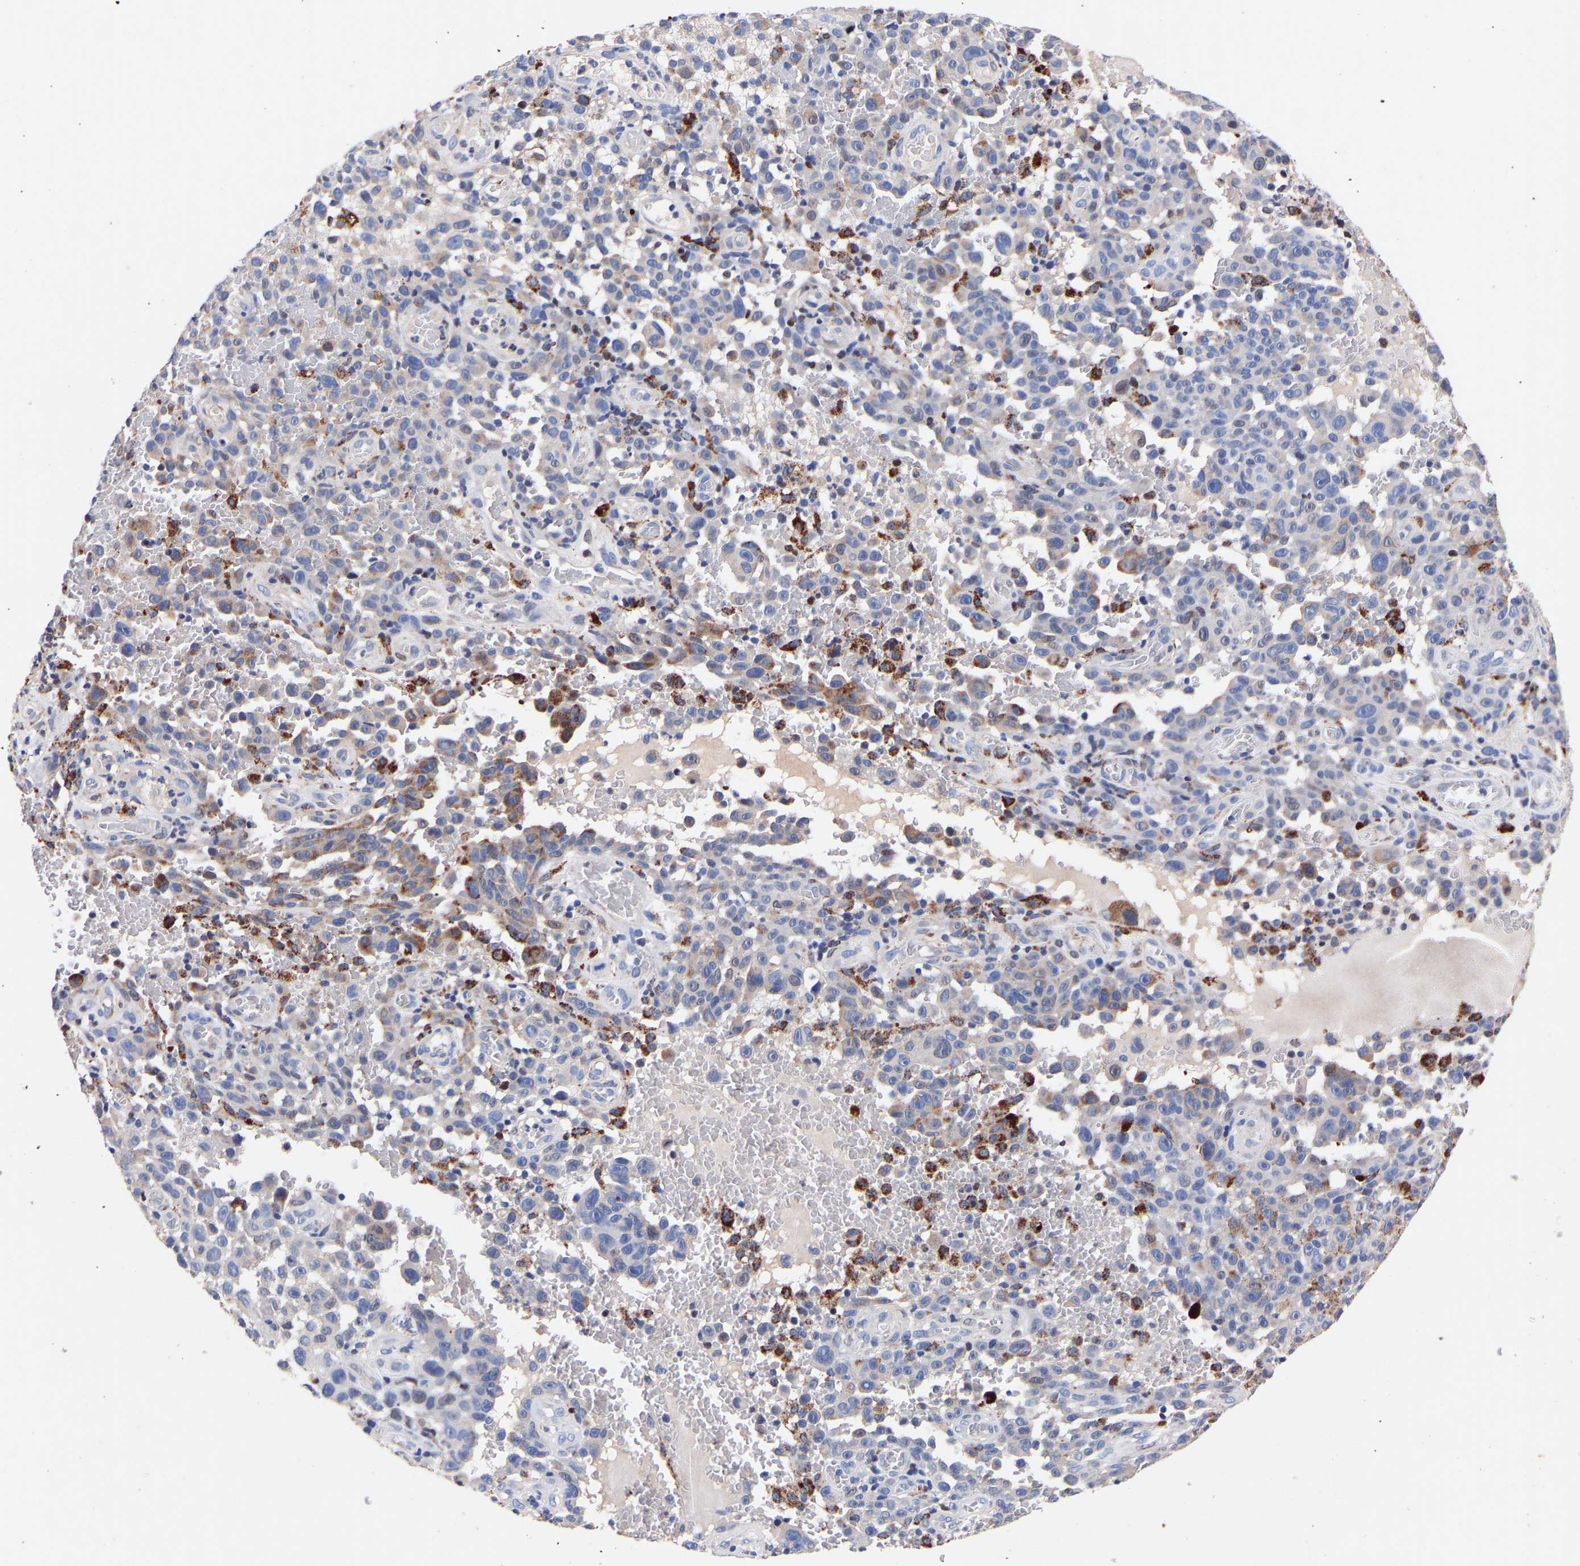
{"staining": {"intensity": "moderate", "quantity": "<25%", "location": "cytoplasmic/membranous"}, "tissue": "melanoma", "cell_type": "Tumor cells", "image_type": "cancer", "snomed": [{"axis": "morphology", "description": "Malignant melanoma, NOS"}, {"axis": "topography", "description": "Skin"}], "caption": "Immunohistochemistry (IHC) staining of melanoma, which exhibits low levels of moderate cytoplasmic/membranous staining in about <25% of tumor cells indicating moderate cytoplasmic/membranous protein expression. The staining was performed using DAB (brown) for protein detection and nuclei were counterstained in hematoxylin (blue).", "gene": "SEM1", "patient": {"sex": "female", "age": 82}}